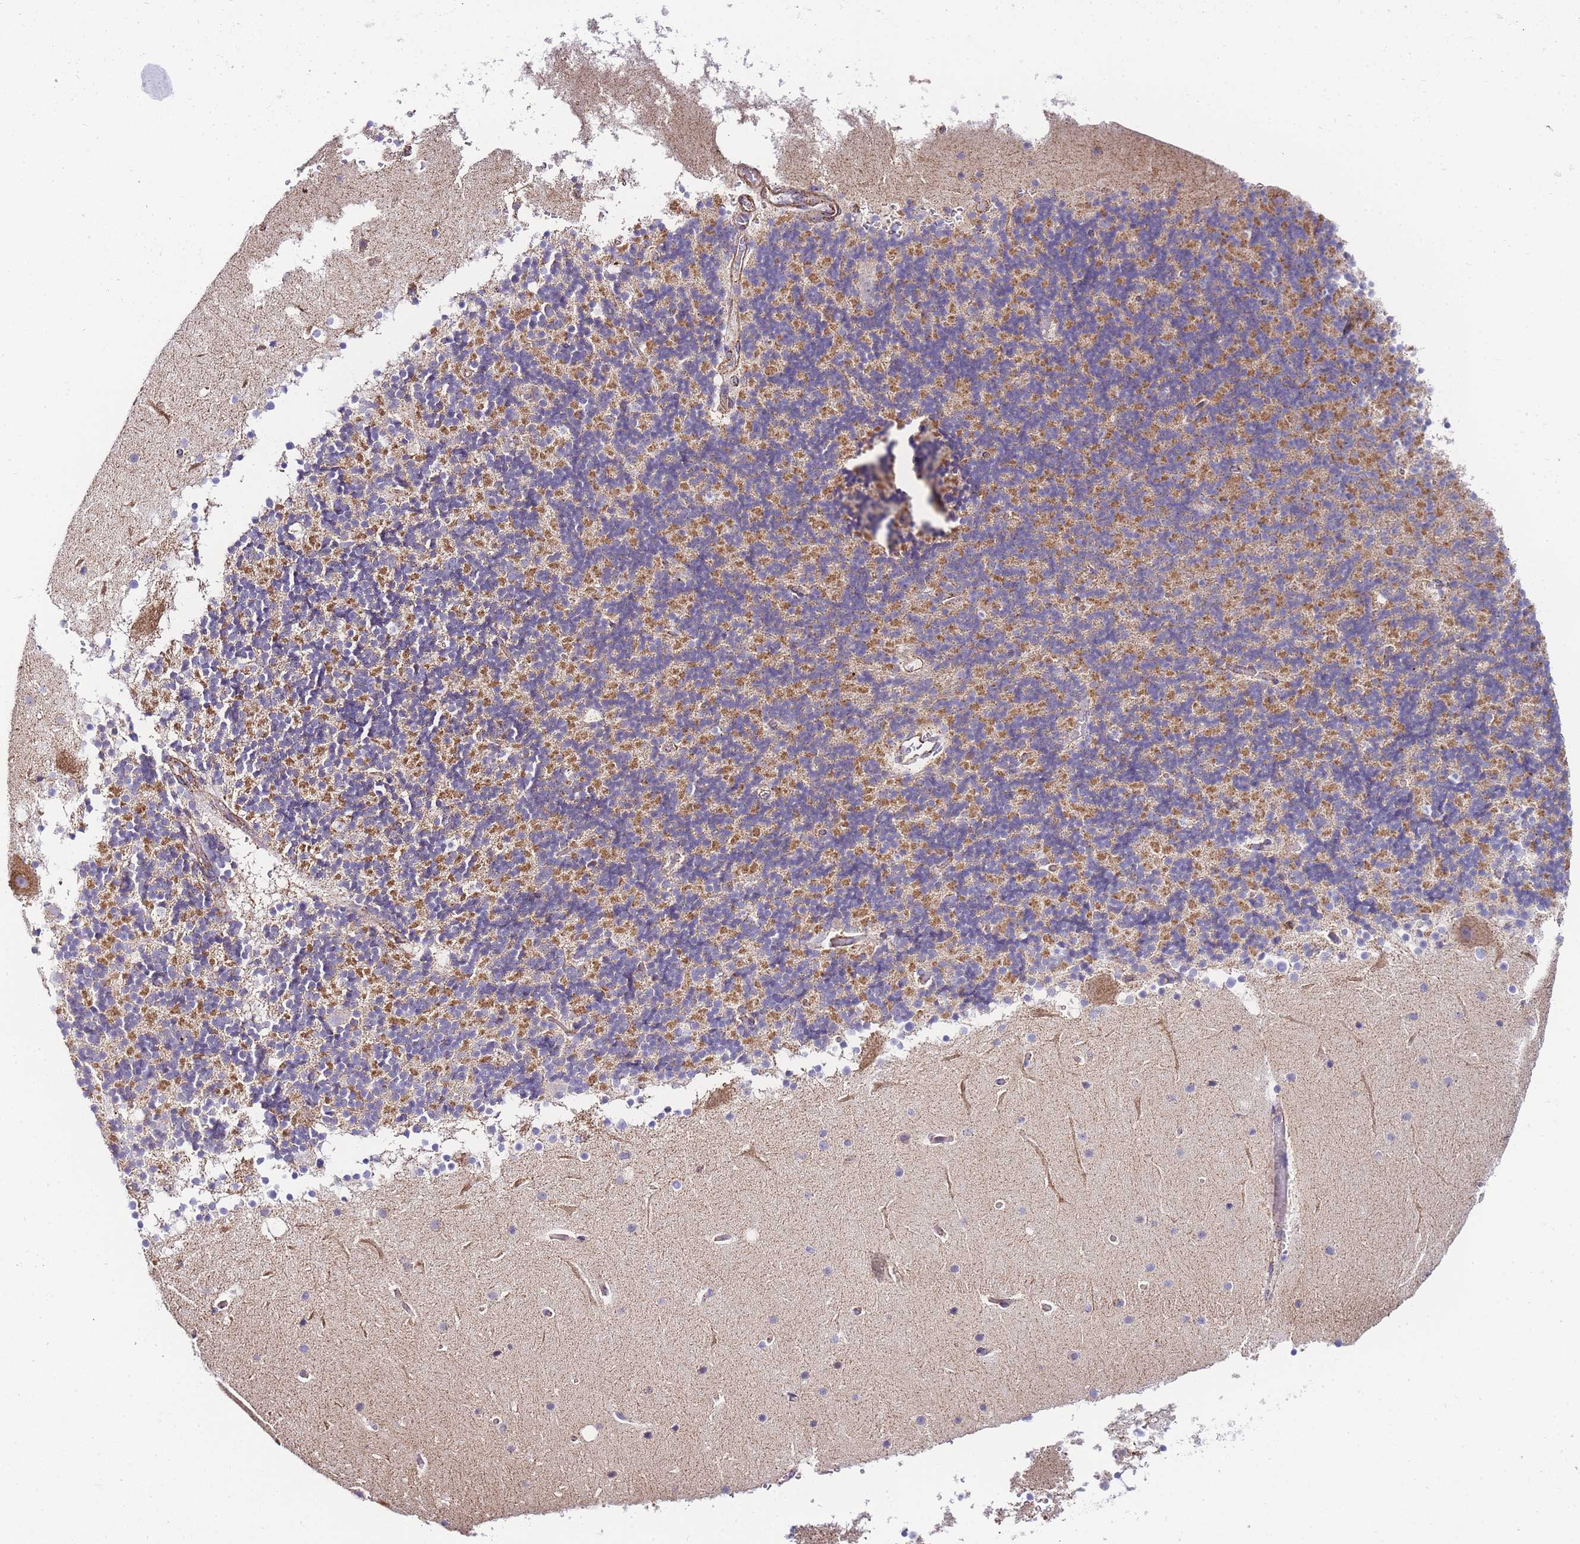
{"staining": {"intensity": "moderate", "quantity": "<25%", "location": "cytoplasmic/membranous"}, "tissue": "cerebellum", "cell_type": "Cells in granular layer", "image_type": "normal", "snomed": [{"axis": "morphology", "description": "Normal tissue, NOS"}, {"axis": "topography", "description": "Cerebellum"}], "caption": "Protein staining of unremarkable cerebellum demonstrates moderate cytoplasmic/membranous staining in approximately <25% of cells in granular layer. Ihc stains the protein of interest in brown and the nuclei are stained blue.", "gene": "PDCD7", "patient": {"sex": "male", "age": 57}}